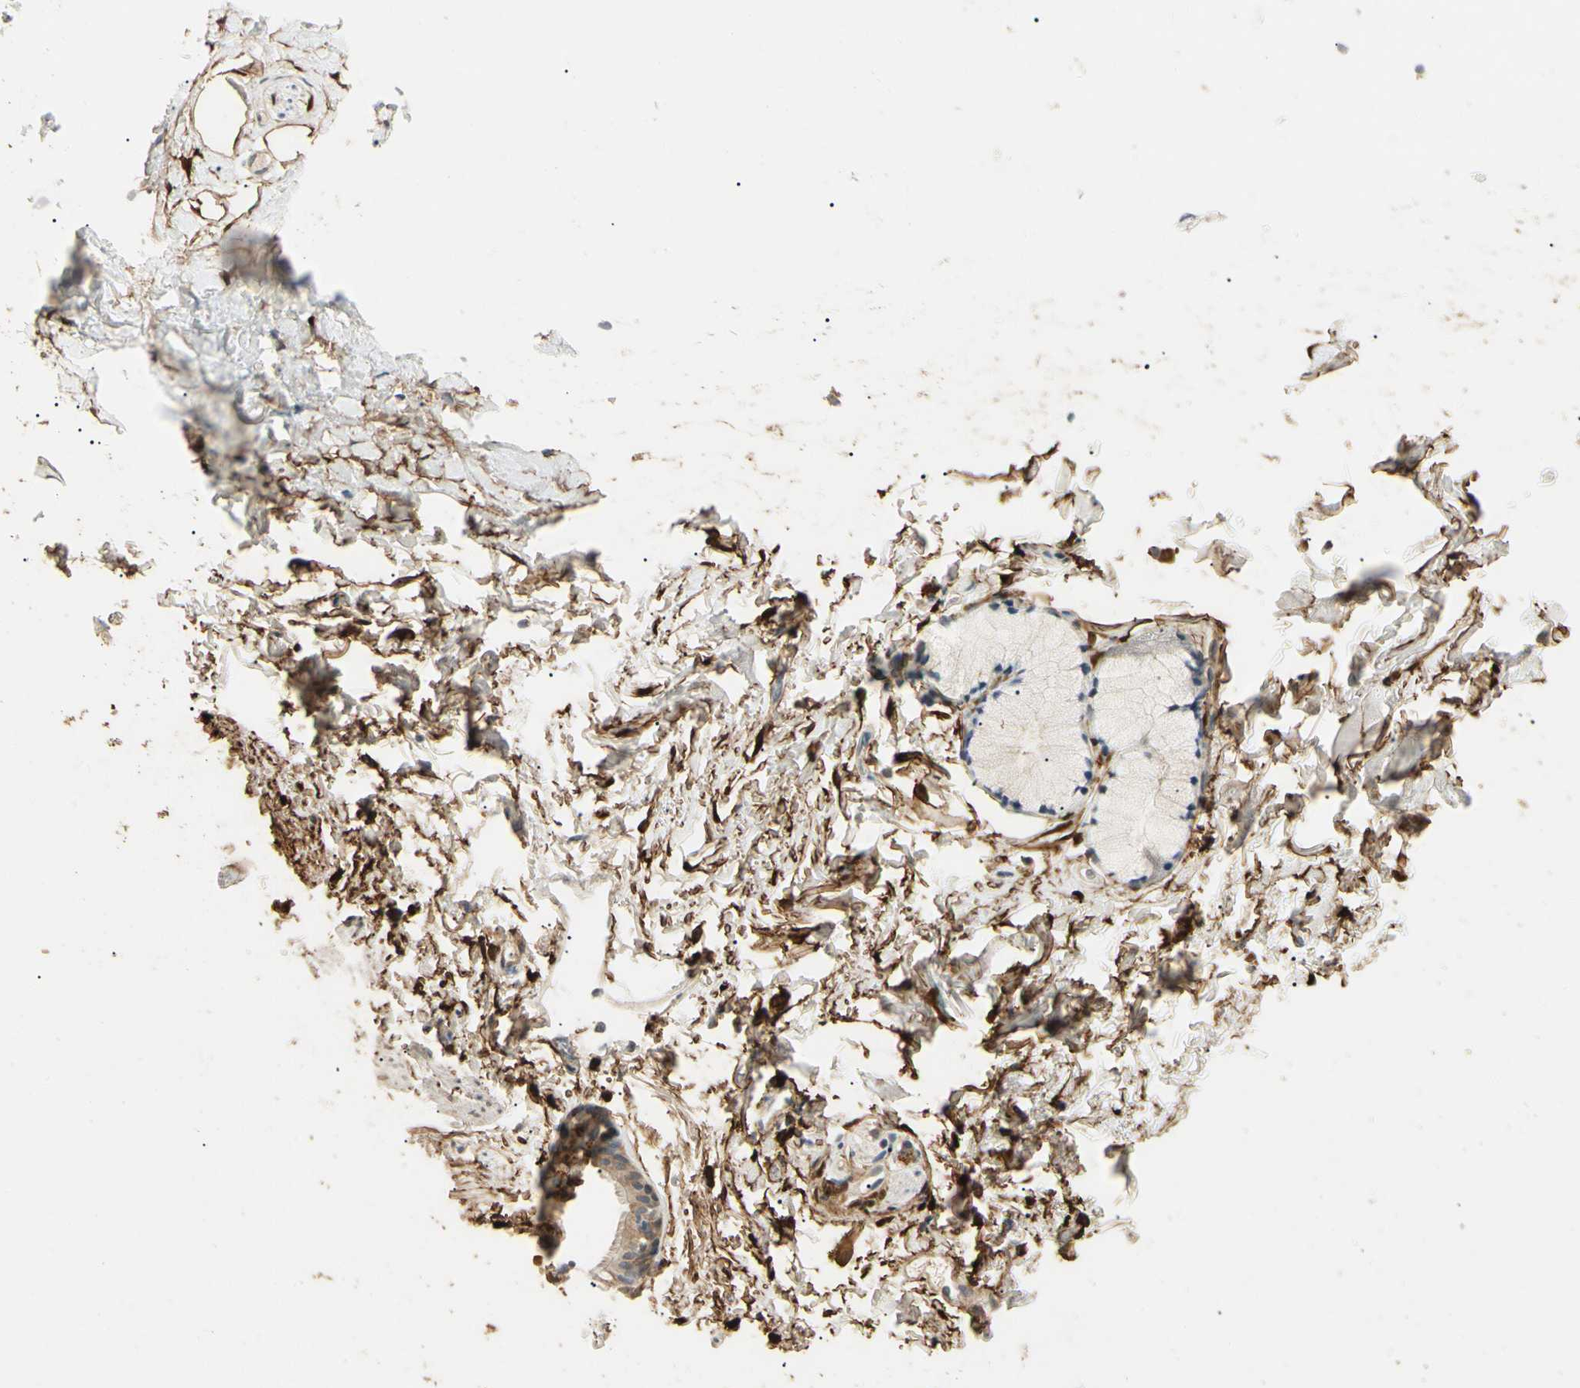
{"staining": {"intensity": "strong", "quantity": ">75%", "location": "cytoplasmic/membranous,nuclear"}, "tissue": "adipose tissue", "cell_type": "Adipocytes", "image_type": "normal", "snomed": [{"axis": "morphology", "description": "Normal tissue, NOS"}, {"axis": "topography", "description": "Cartilage tissue"}, {"axis": "topography", "description": "Bronchus"}], "caption": "Immunohistochemical staining of benign adipose tissue displays high levels of strong cytoplasmic/membranous,nuclear positivity in about >75% of adipocytes.", "gene": "GNE", "patient": {"sex": "female", "age": 73}}